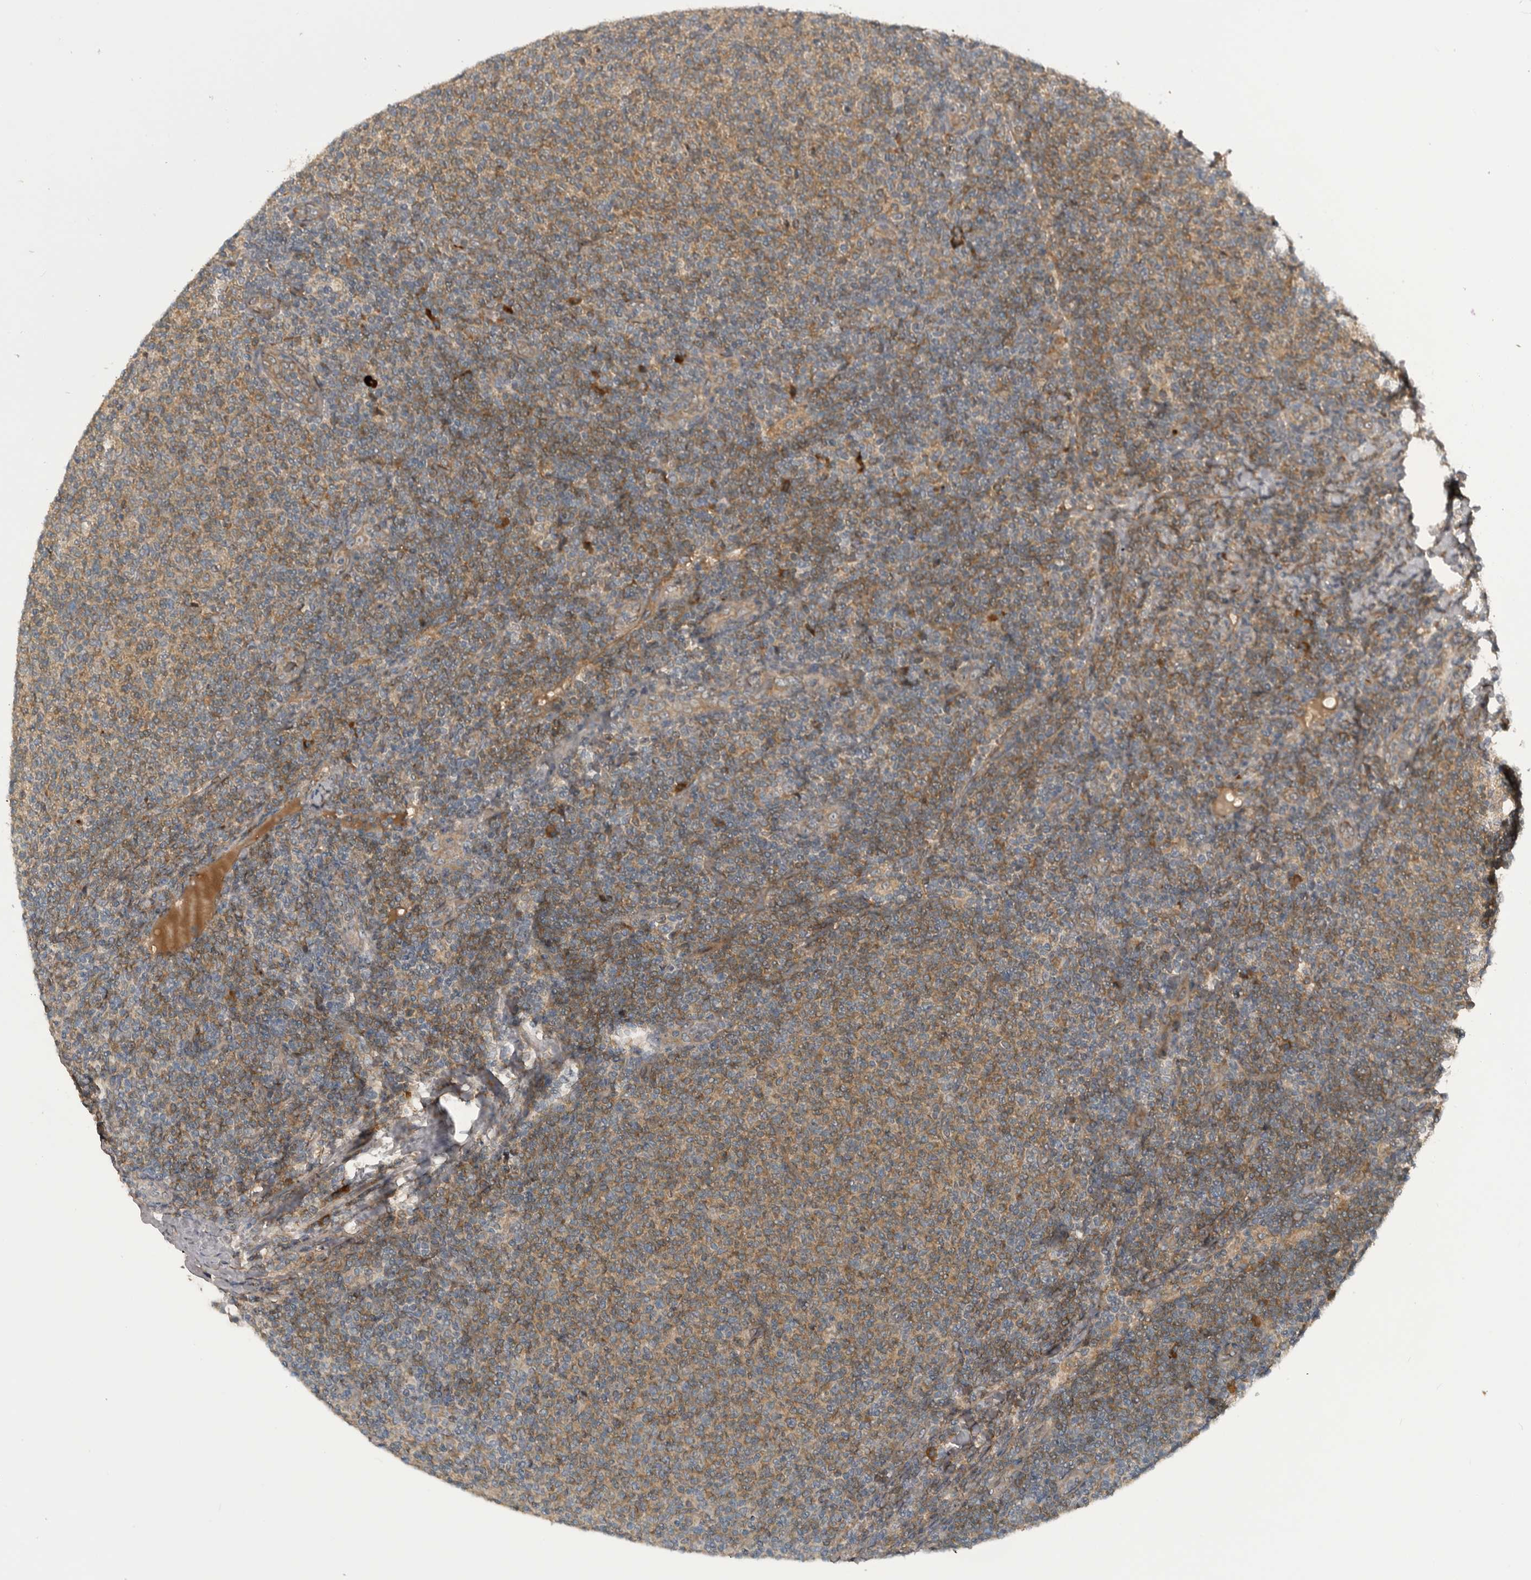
{"staining": {"intensity": "weak", "quantity": "25%-75%", "location": "cytoplasmic/membranous"}, "tissue": "lymphoma", "cell_type": "Tumor cells", "image_type": "cancer", "snomed": [{"axis": "morphology", "description": "Malignant lymphoma, non-Hodgkin's type, Low grade"}, {"axis": "topography", "description": "Lymph node"}], "caption": "The immunohistochemical stain highlights weak cytoplasmic/membranous positivity in tumor cells of low-grade malignant lymphoma, non-Hodgkin's type tissue.", "gene": "RAB3GAP2", "patient": {"sex": "male", "age": 66}}